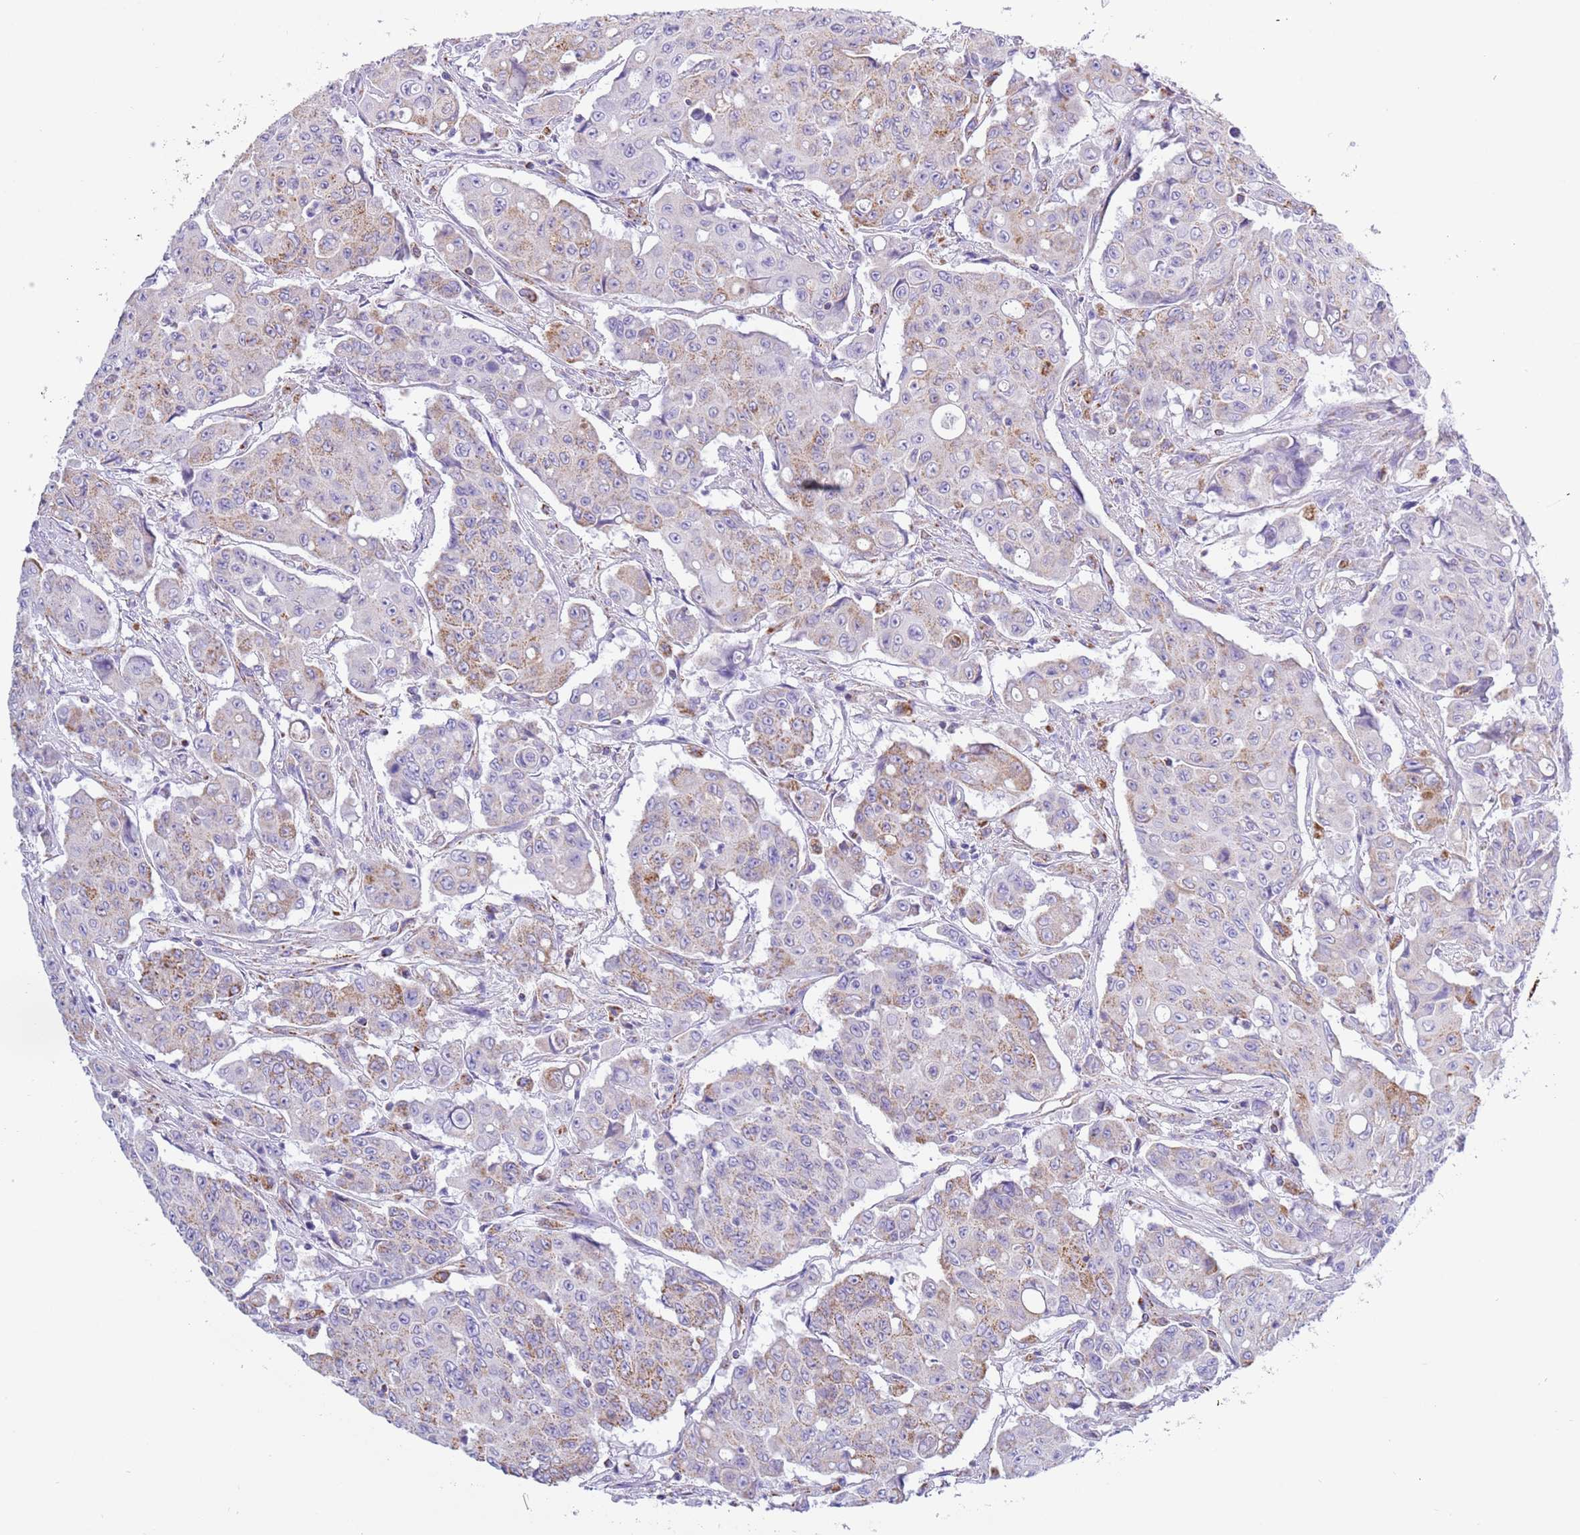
{"staining": {"intensity": "moderate", "quantity": "25%-75%", "location": "cytoplasmic/membranous"}, "tissue": "colorectal cancer", "cell_type": "Tumor cells", "image_type": "cancer", "snomed": [{"axis": "morphology", "description": "Adenocarcinoma, NOS"}, {"axis": "topography", "description": "Colon"}], "caption": "The immunohistochemical stain shows moderate cytoplasmic/membranous staining in tumor cells of colorectal cancer (adenocarcinoma) tissue. (DAB (3,3'-diaminobenzidine) IHC with brightfield microscopy, high magnification).", "gene": "SUCLG2", "patient": {"sex": "male", "age": 51}}